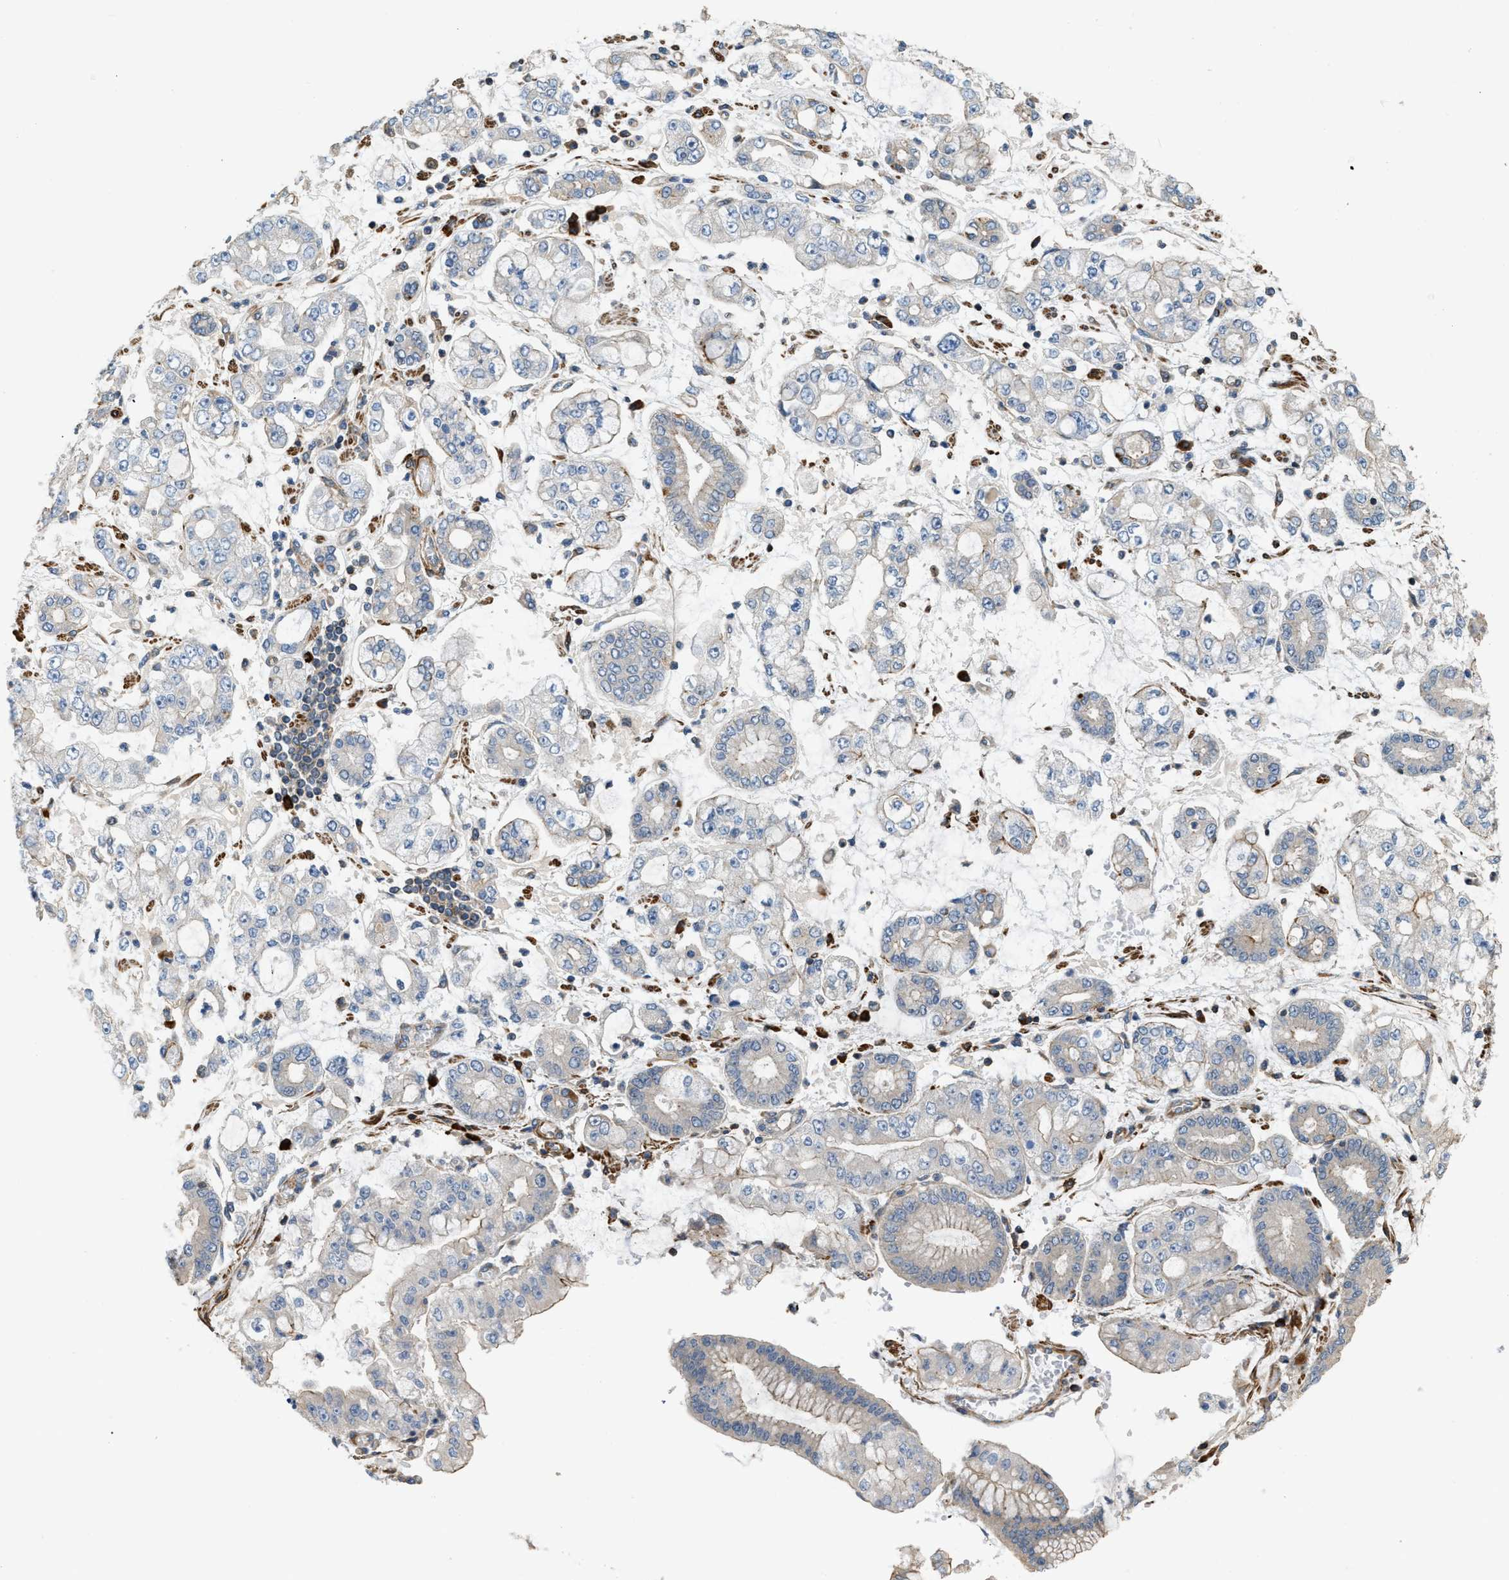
{"staining": {"intensity": "moderate", "quantity": "<25%", "location": "cytoplasmic/membranous"}, "tissue": "stomach cancer", "cell_type": "Tumor cells", "image_type": "cancer", "snomed": [{"axis": "morphology", "description": "Adenocarcinoma, NOS"}, {"axis": "topography", "description": "Stomach"}], "caption": "Human stomach cancer (adenocarcinoma) stained with a protein marker exhibits moderate staining in tumor cells.", "gene": "BTN3A2", "patient": {"sex": "male", "age": 76}}